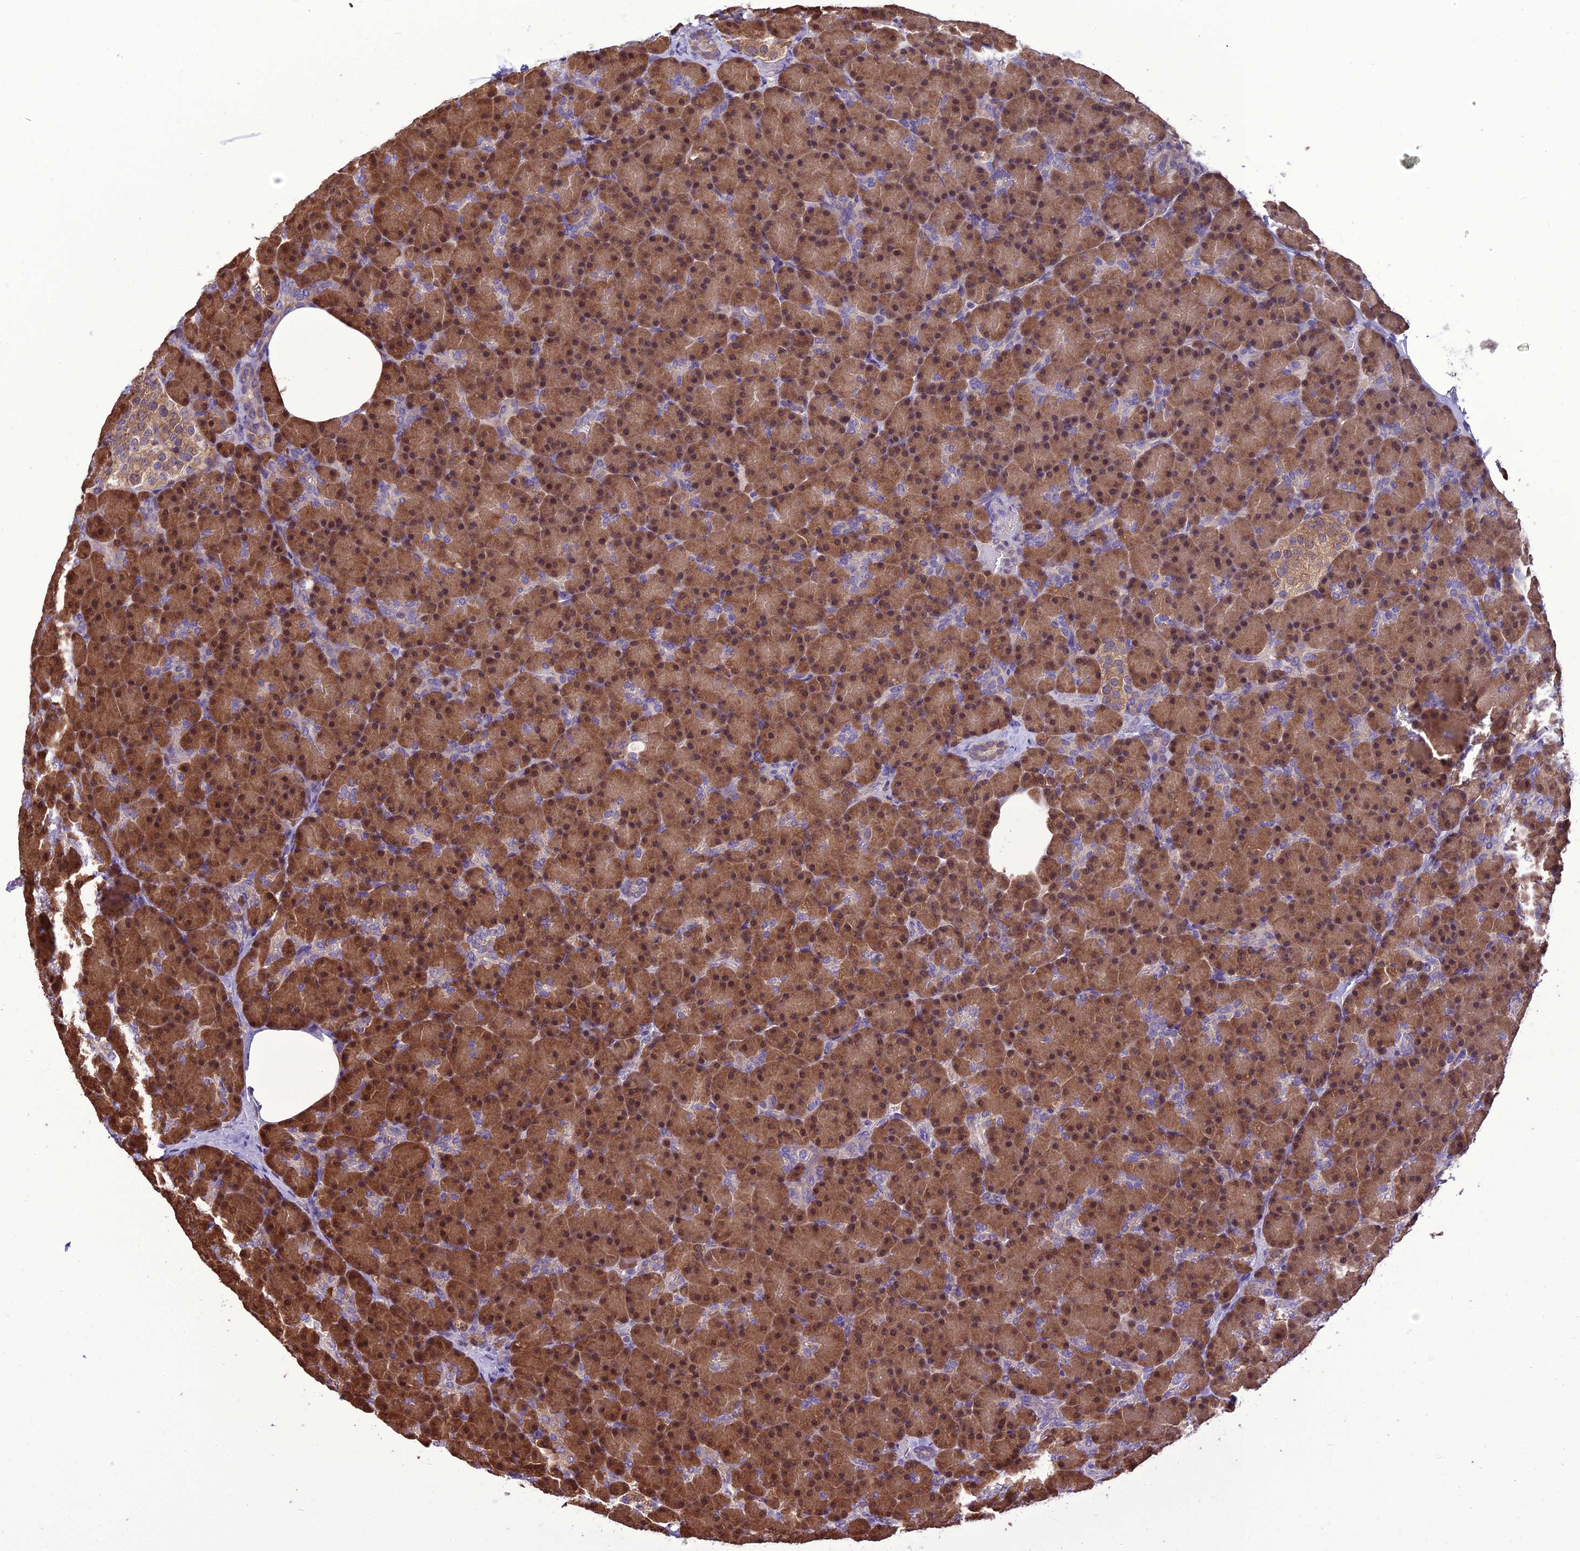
{"staining": {"intensity": "strong", "quantity": ">75%", "location": "cytoplasmic/membranous,nuclear"}, "tissue": "pancreas", "cell_type": "Exocrine glandular cells", "image_type": "normal", "snomed": [{"axis": "morphology", "description": "Normal tissue, NOS"}, {"axis": "topography", "description": "Pancreas"}], "caption": "Human pancreas stained with a brown dye shows strong cytoplasmic/membranous,nuclear positive positivity in approximately >75% of exocrine glandular cells.", "gene": "BORCS6", "patient": {"sex": "female", "age": 43}}